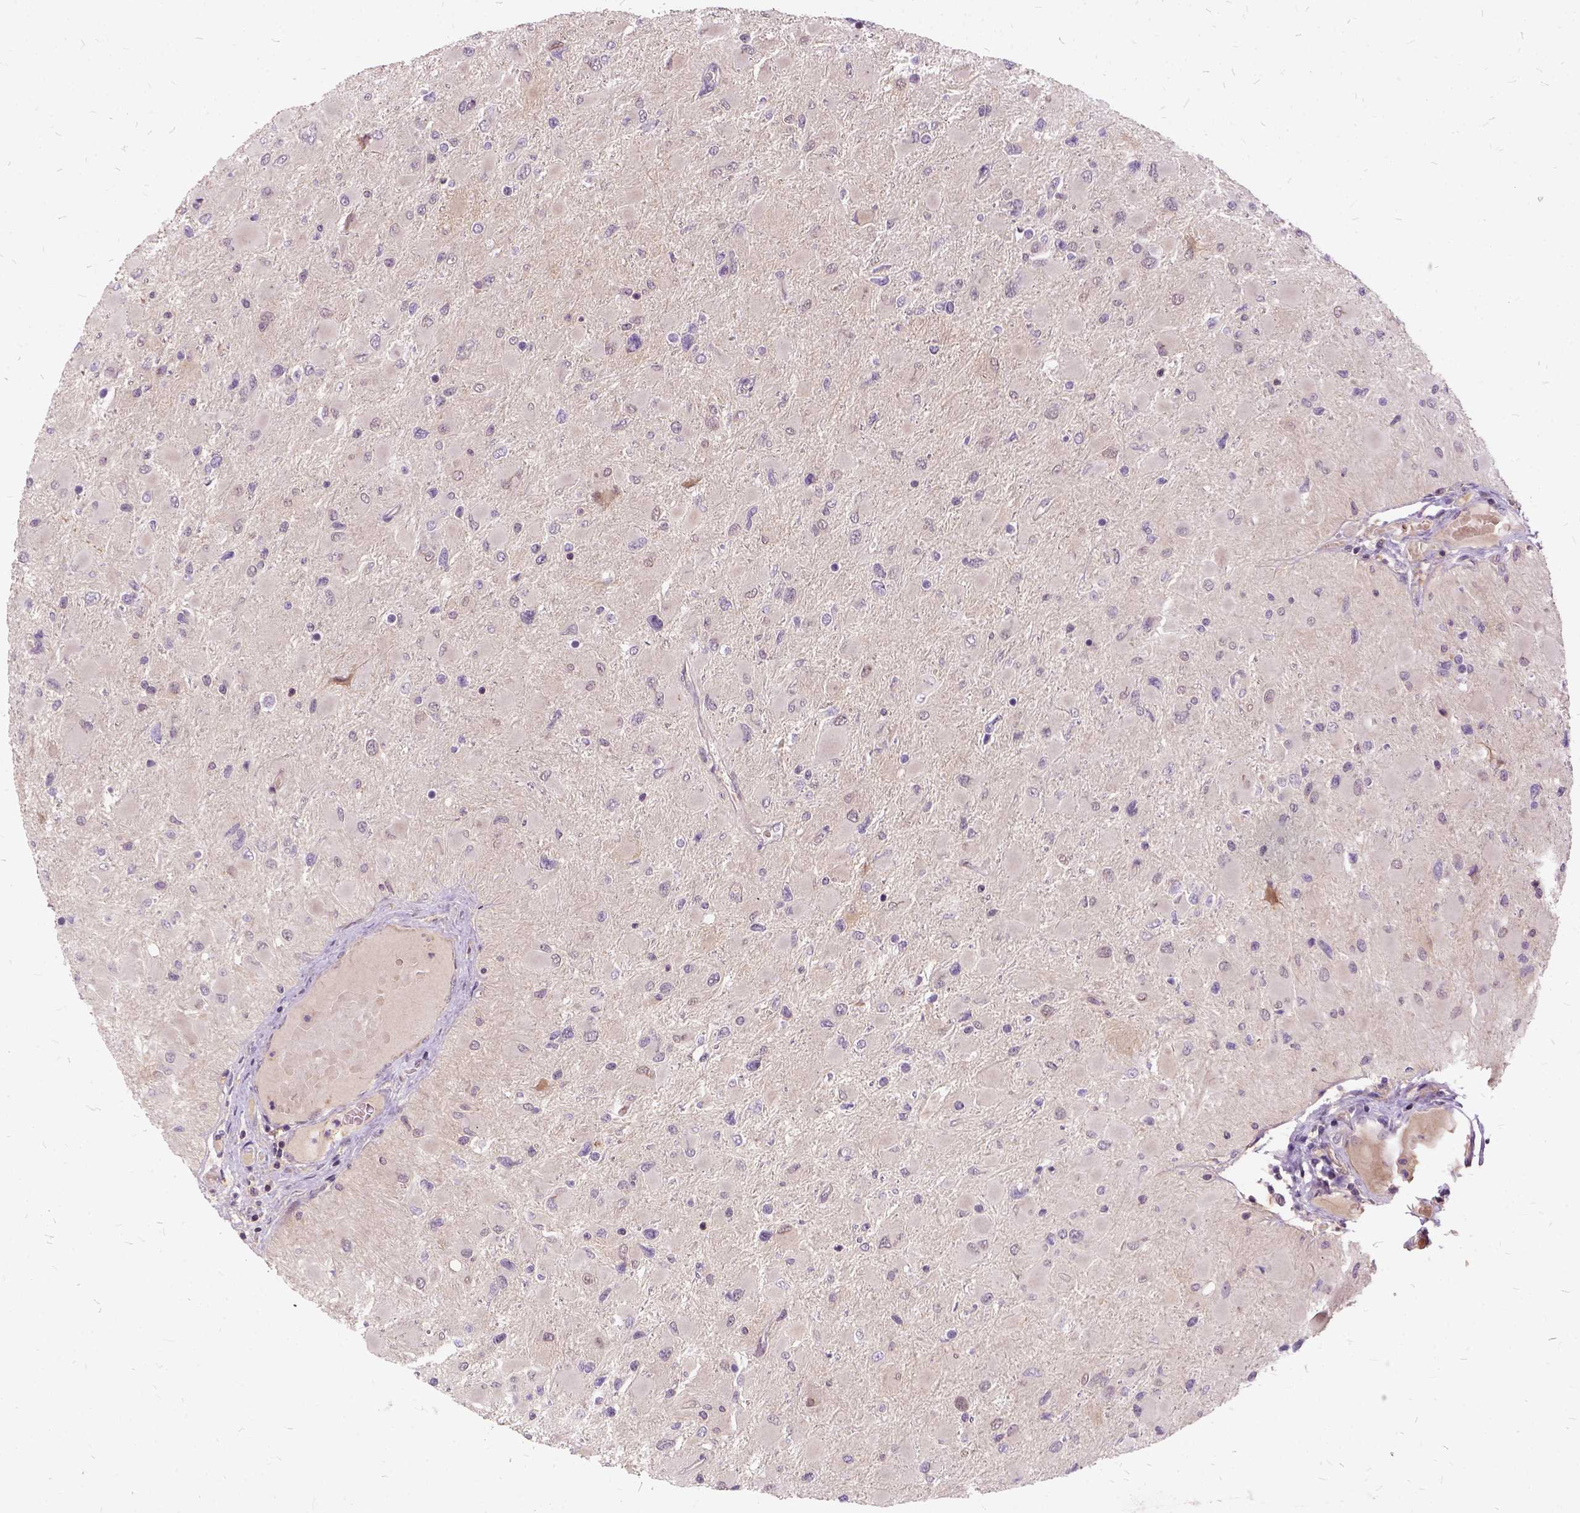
{"staining": {"intensity": "negative", "quantity": "none", "location": "none"}, "tissue": "glioma", "cell_type": "Tumor cells", "image_type": "cancer", "snomed": [{"axis": "morphology", "description": "Glioma, malignant, High grade"}, {"axis": "topography", "description": "Cerebral cortex"}], "caption": "This is an IHC micrograph of glioma. There is no staining in tumor cells.", "gene": "ILRUN", "patient": {"sex": "female", "age": 36}}